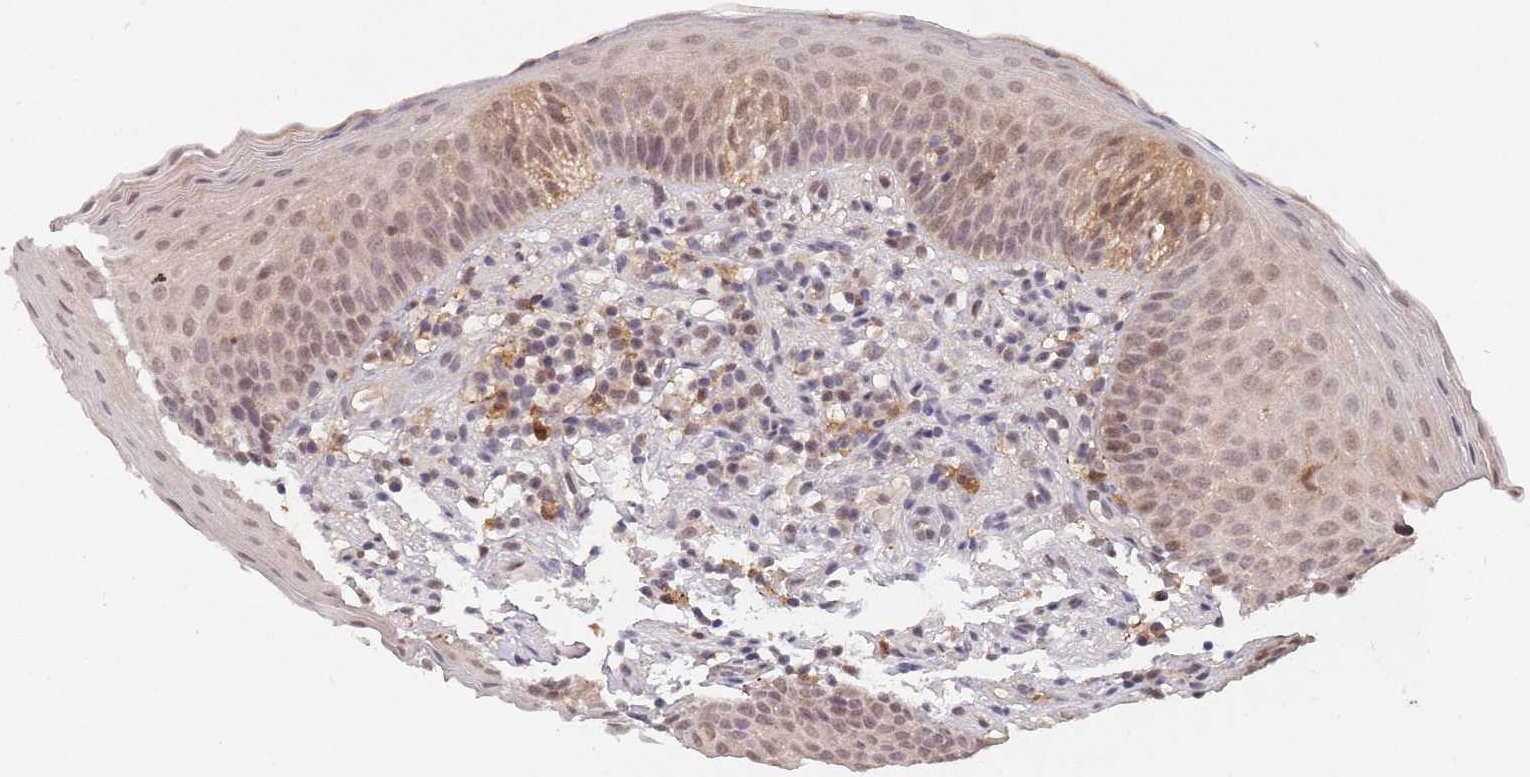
{"staining": {"intensity": "weak", "quantity": ">75%", "location": "cytoplasmic/membranous,nuclear"}, "tissue": "oral mucosa", "cell_type": "Squamous epithelial cells", "image_type": "normal", "snomed": [{"axis": "morphology", "description": "Normal tissue, NOS"}, {"axis": "topography", "description": "Oral tissue"}], "caption": "Immunohistochemistry (IHC) (DAB (3,3'-diaminobenzidine)) staining of unremarkable human oral mucosa shows weak cytoplasmic/membranous,nuclear protein staining in approximately >75% of squamous epithelial cells.", "gene": "ZNF639", "patient": {"sex": "male", "age": 46}}